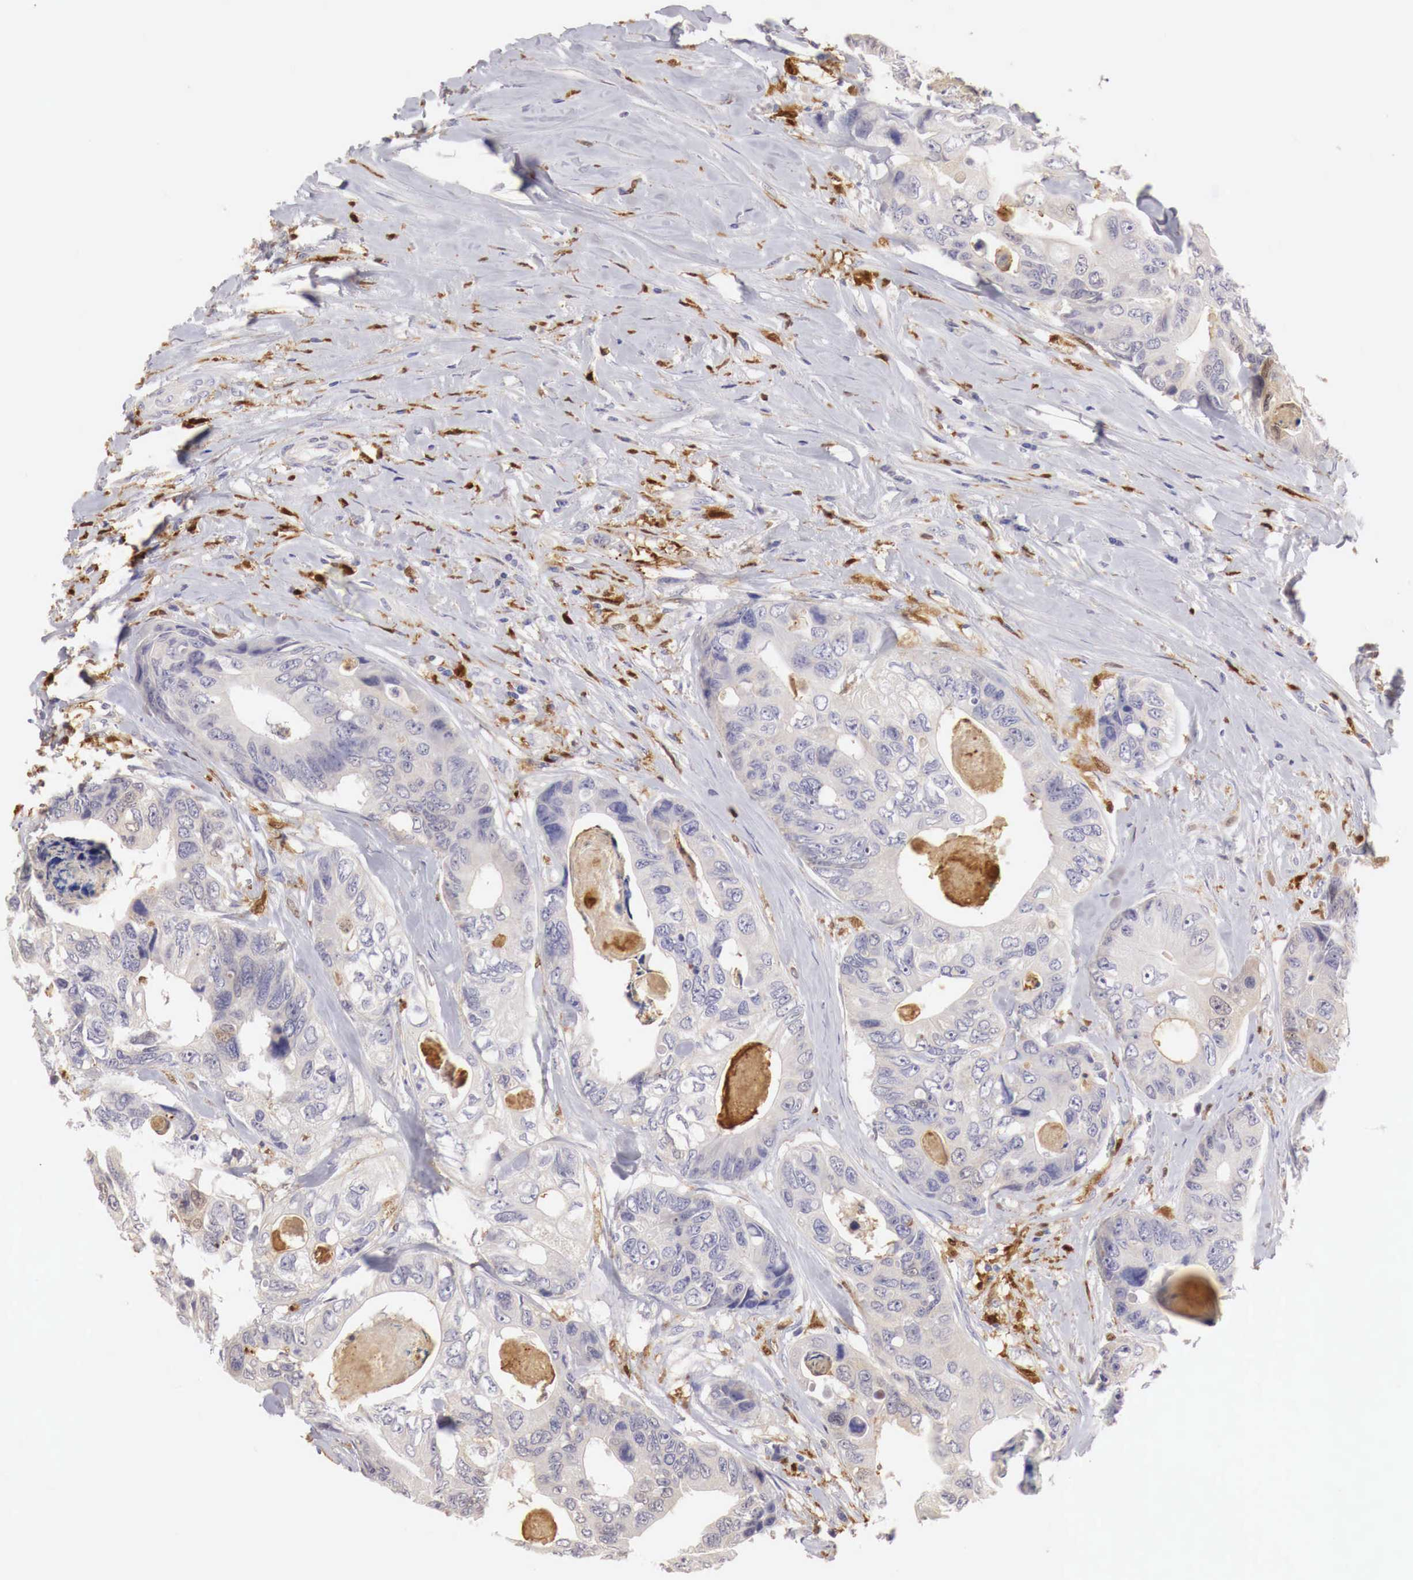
{"staining": {"intensity": "weak", "quantity": "<25%", "location": "cytoplasmic/membranous"}, "tissue": "colorectal cancer", "cell_type": "Tumor cells", "image_type": "cancer", "snomed": [{"axis": "morphology", "description": "Adenocarcinoma, NOS"}, {"axis": "topography", "description": "Colon"}], "caption": "Immunohistochemistry micrograph of neoplastic tissue: colorectal cancer stained with DAB shows no significant protein staining in tumor cells.", "gene": "RENBP", "patient": {"sex": "female", "age": 86}}